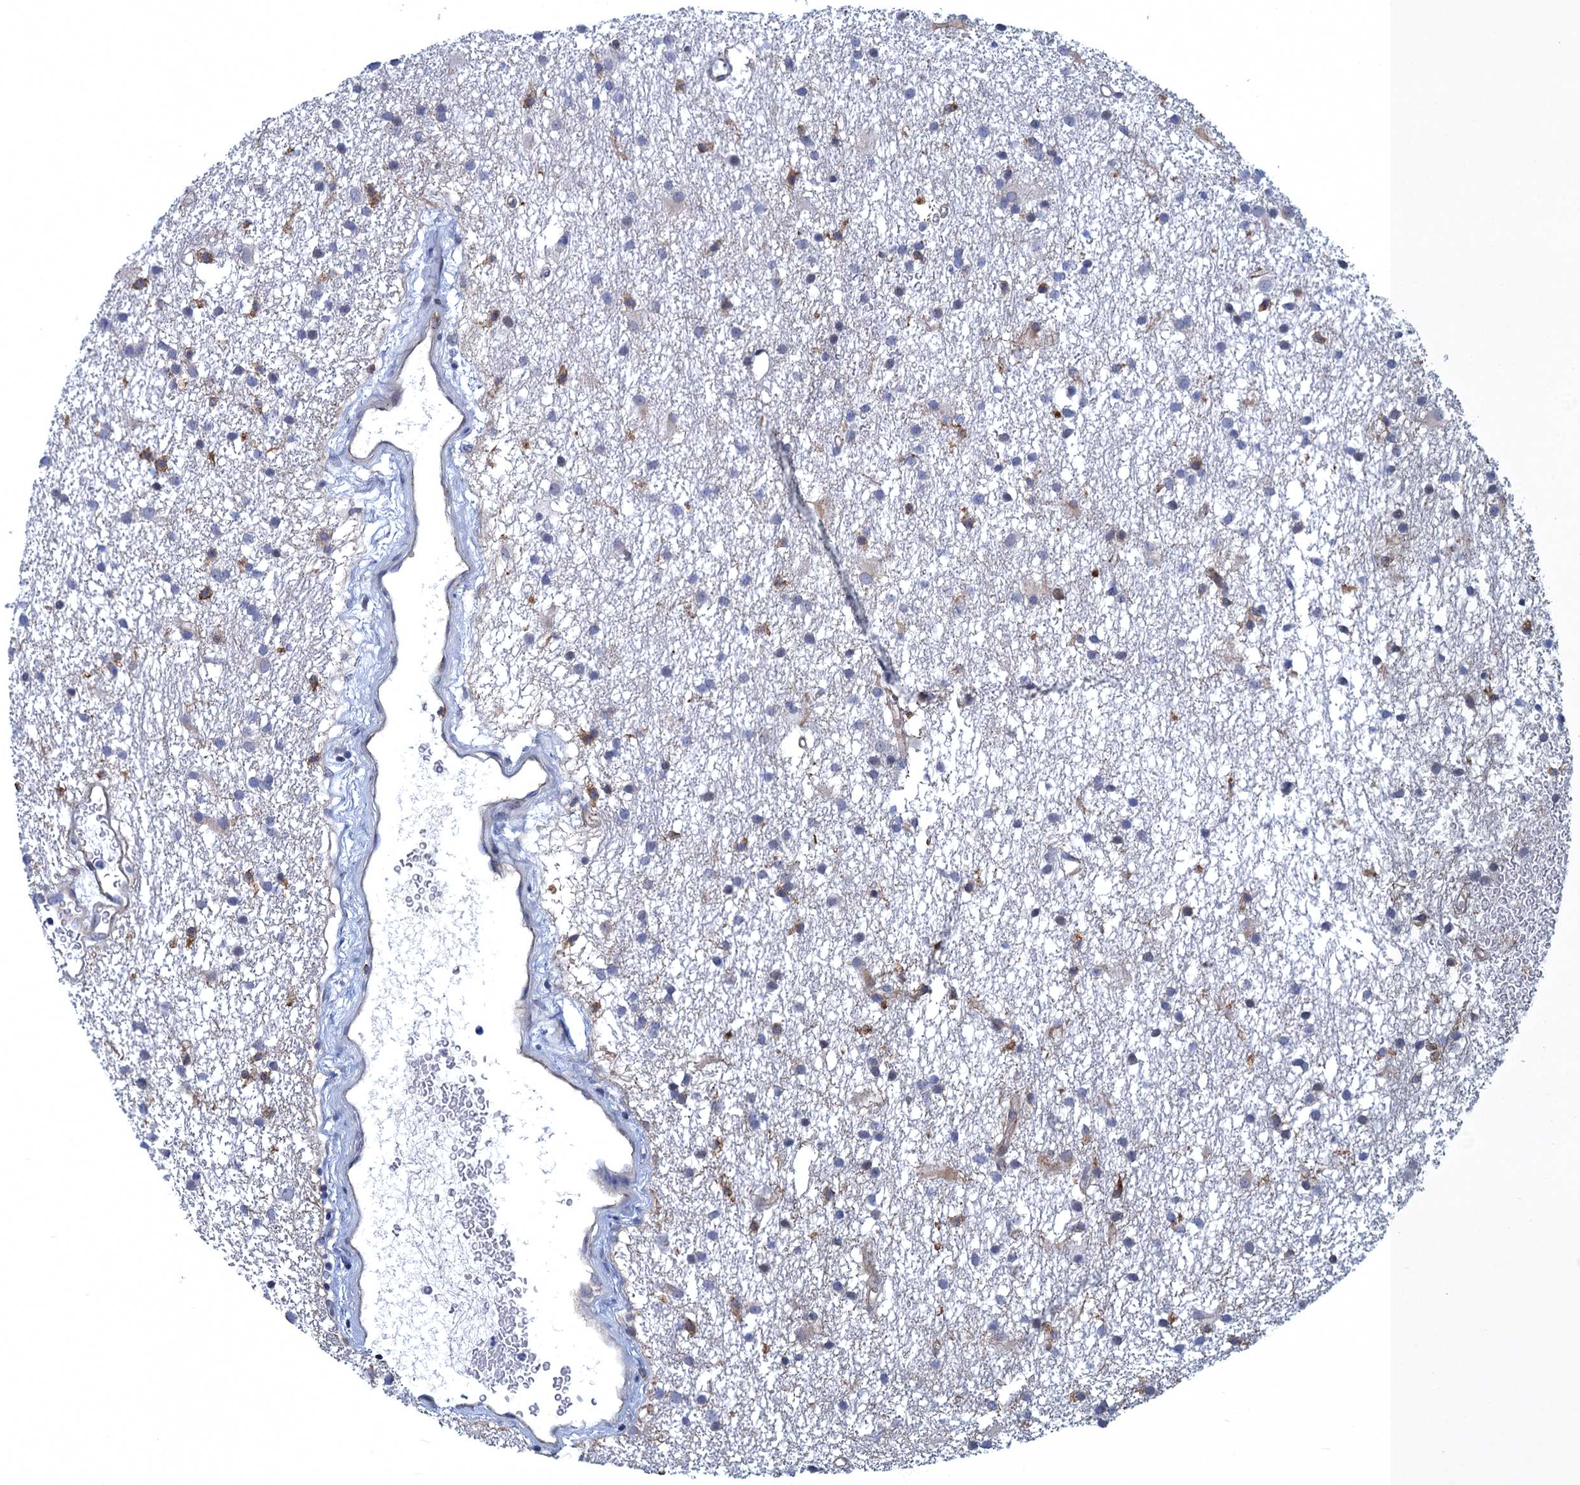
{"staining": {"intensity": "negative", "quantity": "none", "location": "none"}, "tissue": "glioma", "cell_type": "Tumor cells", "image_type": "cancer", "snomed": [{"axis": "morphology", "description": "Glioma, malignant, High grade"}, {"axis": "topography", "description": "Brain"}], "caption": "Tumor cells show no significant expression in glioma. Nuclei are stained in blue.", "gene": "DNHD1", "patient": {"sex": "male", "age": 77}}